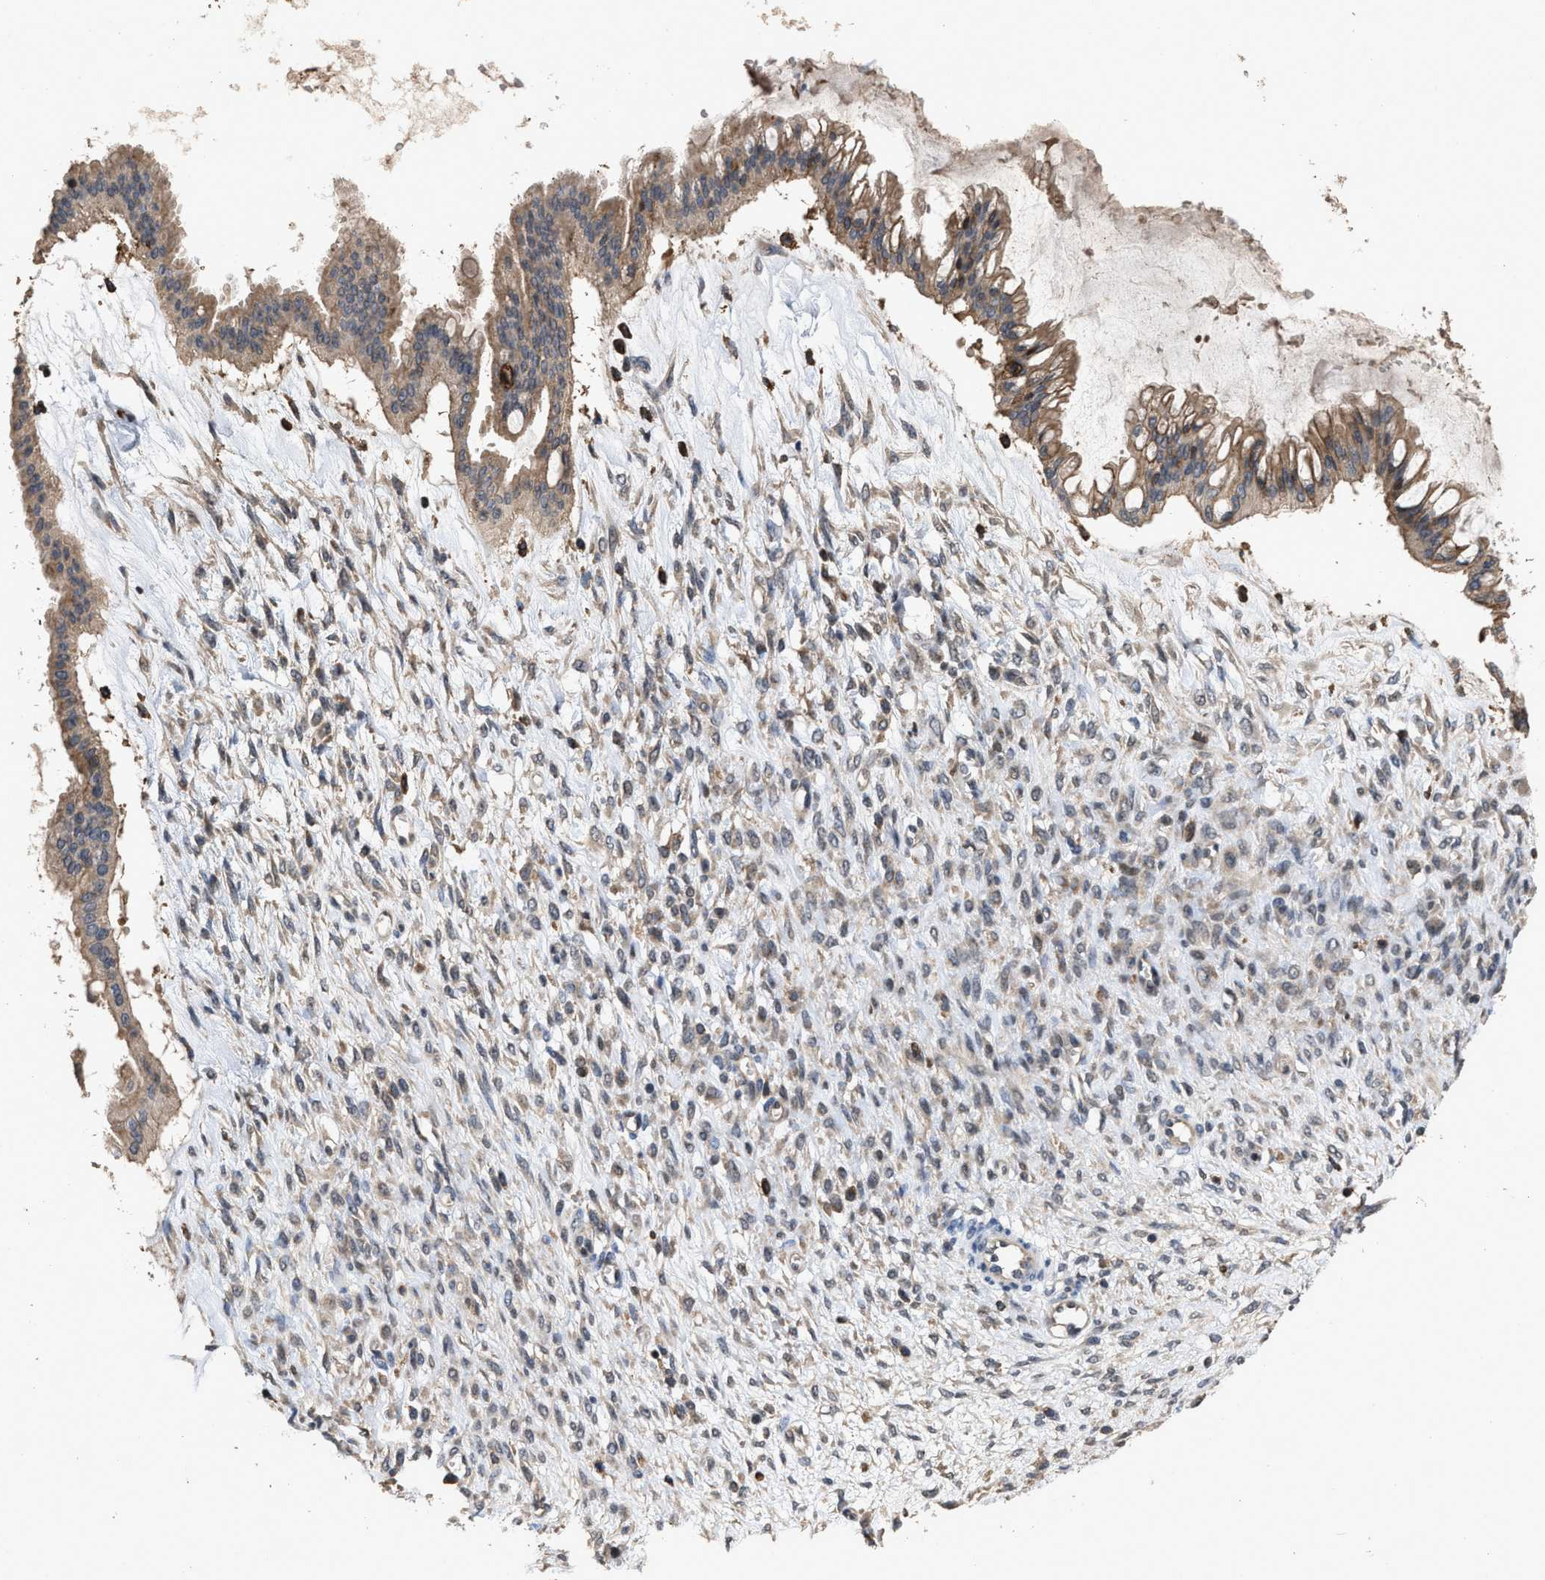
{"staining": {"intensity": "moderate", "quantity": ">75%", "location": "cytoplasmic/membranous"}, "tissue": "ovarian cancer", "cell_type": "Tumor cells", "image_type": "cancer", "snomed": [{"axis": "morphology", "description": "Cystadenocarcinoma, mucinous, NOS"}, {"axis": "topography", "description": "Ovary"}], "caption": "High-magnification brightfield microscopy of mucinous cystadenocarcinoma (ovarian) stained with DAB (brown) and counterstained with hematoxylin (blue). tumor cells exhibit moderate cytoplasmic/membranous positivity is seen in about>75% of cells. The staining is performed using DAB brown chromogen to label protein expression. The nuclei are counter-stained blue using hematoxylin.", "gene": "TDRKH", "patient": {"sex": "female", "age": 73}}